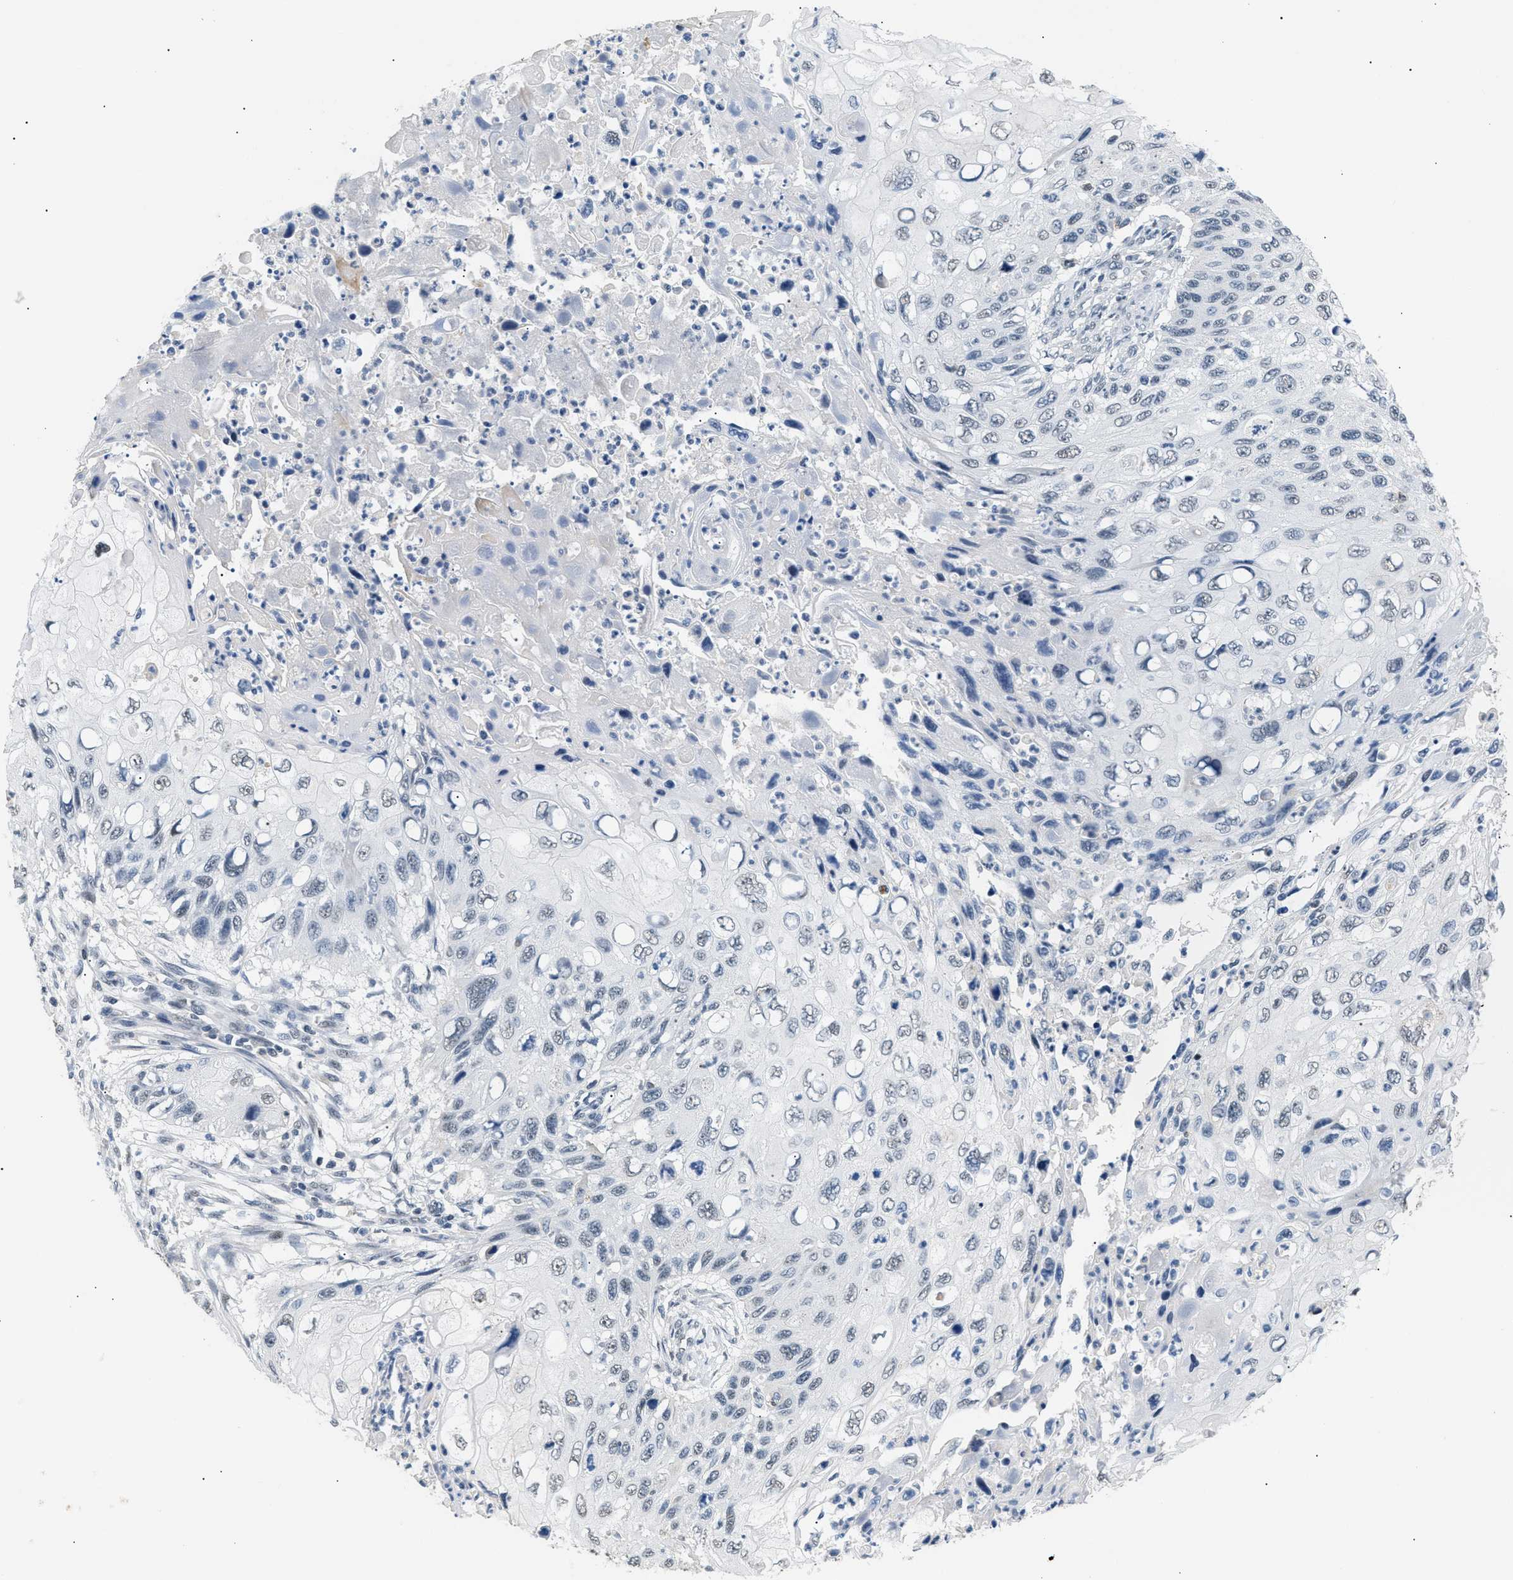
{"staining": {"intensity": "weak", "quantity": "<25%", "location": "nuclear"}, "tissue": "cervical cancer", "cell_type": "Tumor cells", "image_type": "cancer", "snomed": [{"axis": "morphology", "description": "Squamous cell carcinoma, NOS"}, {"axis": "topography", "description": "Cervix"}], "caption": "DAB (3,3'-diaminobenzidine) immunohistochemical staining of human squamous cell carcinoma (cervical) displays no significant staining in tumor cells. (Stains: DAB (3,3'-diaminobenzidine) IHC with hematoxylin counter stain, Microscopy: brightfield microscopy at high magnification).", "gene": "KCNC3", "patient": {"sex": "female", "age": 70}}